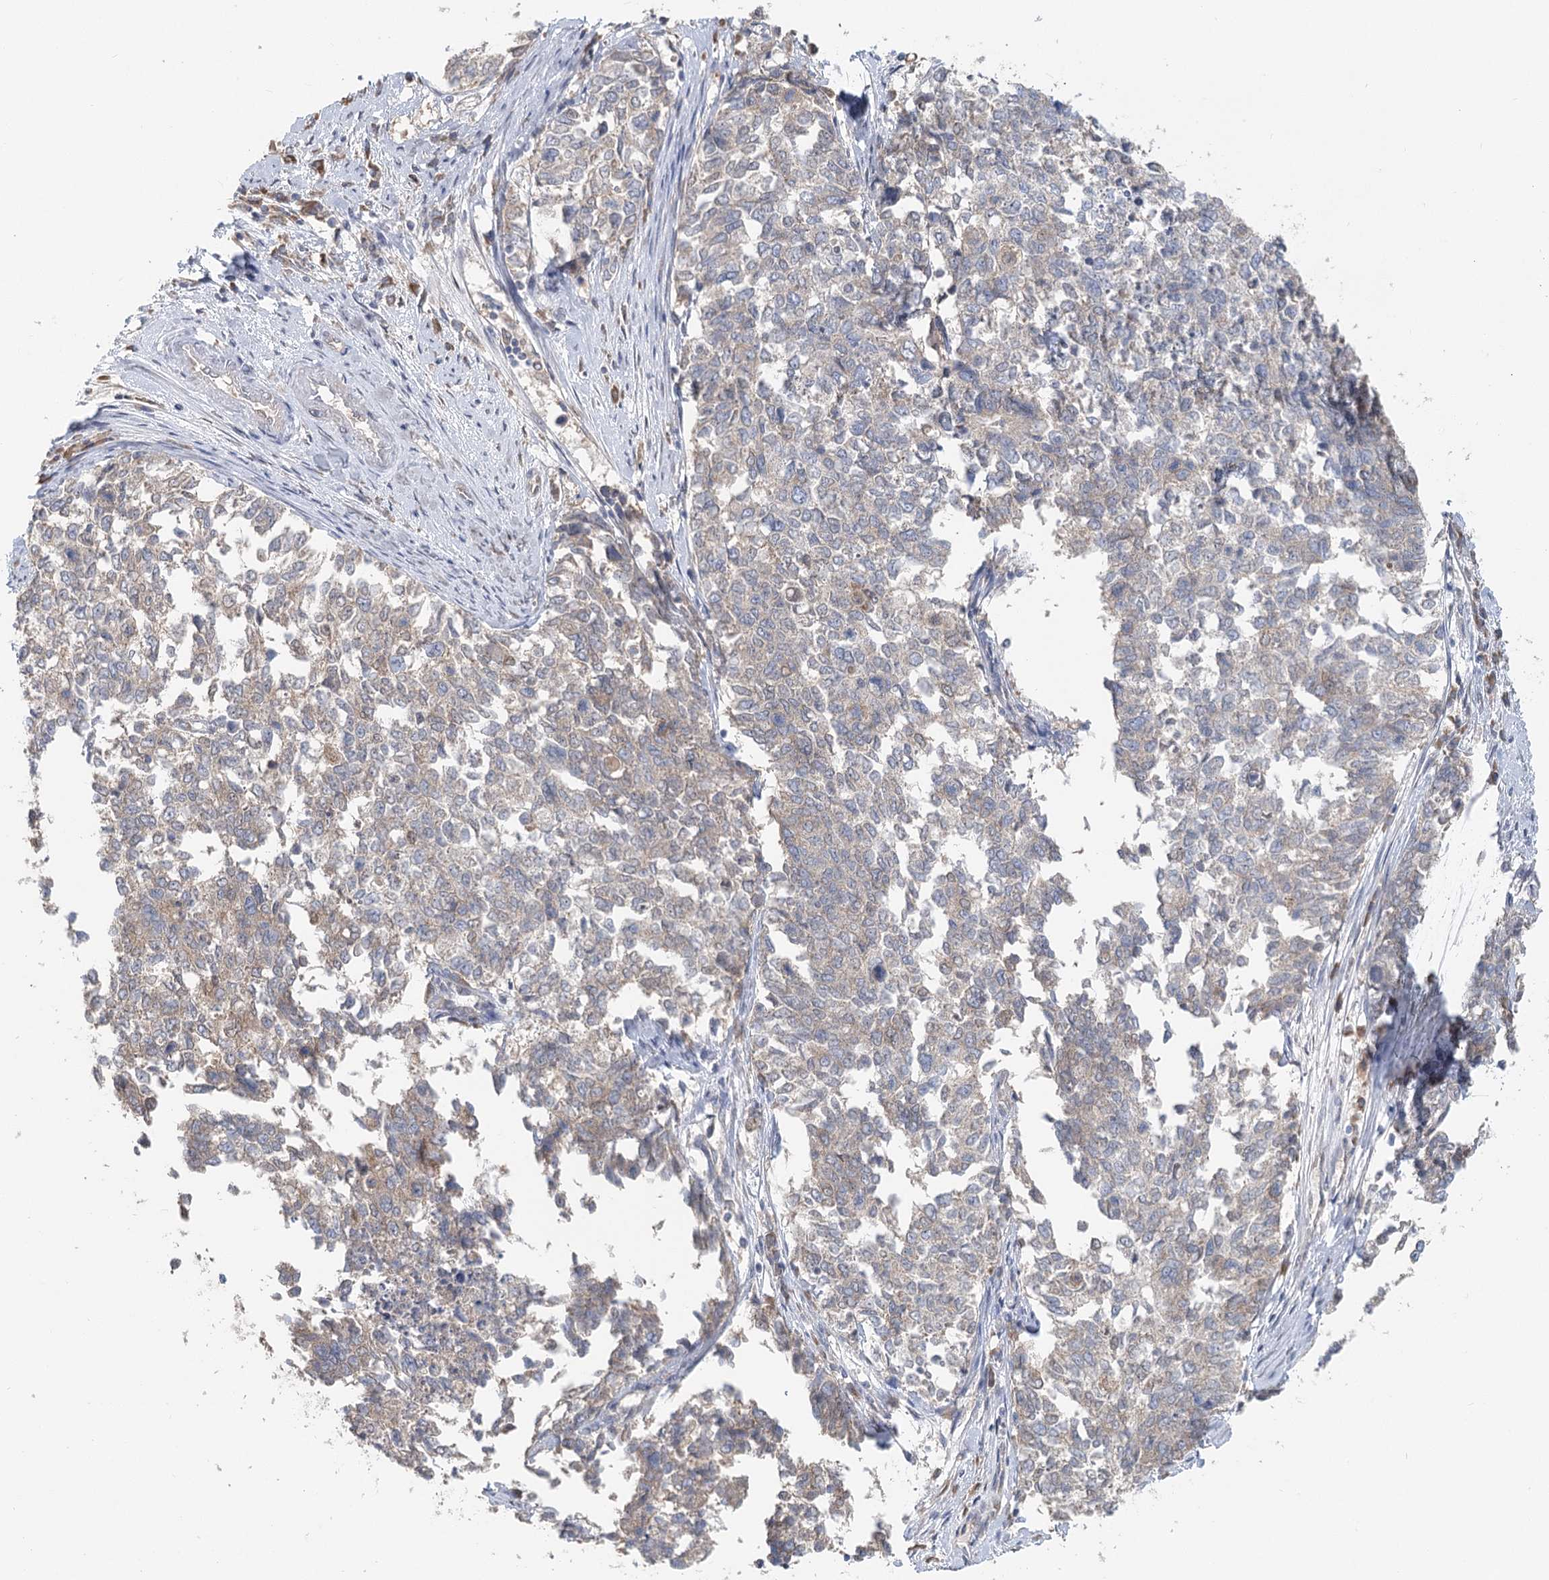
{"staining": {"intensity": "weak", "quantity": "<25%", "location": "cytoplasmic/membranous"}, "tissue": "cervical cancer", "cell_type": "Tumor cells", "image_type": "cancer", "snomed": [{"axis": "morphology", "description": "Squamous cell carcinoma, NOS"}, {"axis": "topography", "description": "Cervix"}], "caption": "A histopathology image of human cervical cancer (squamous cell carcinoma) is negative for staining in tumor cells.", "gene": "PAIP2", "patient": {"sex": "female", "age": 63}}